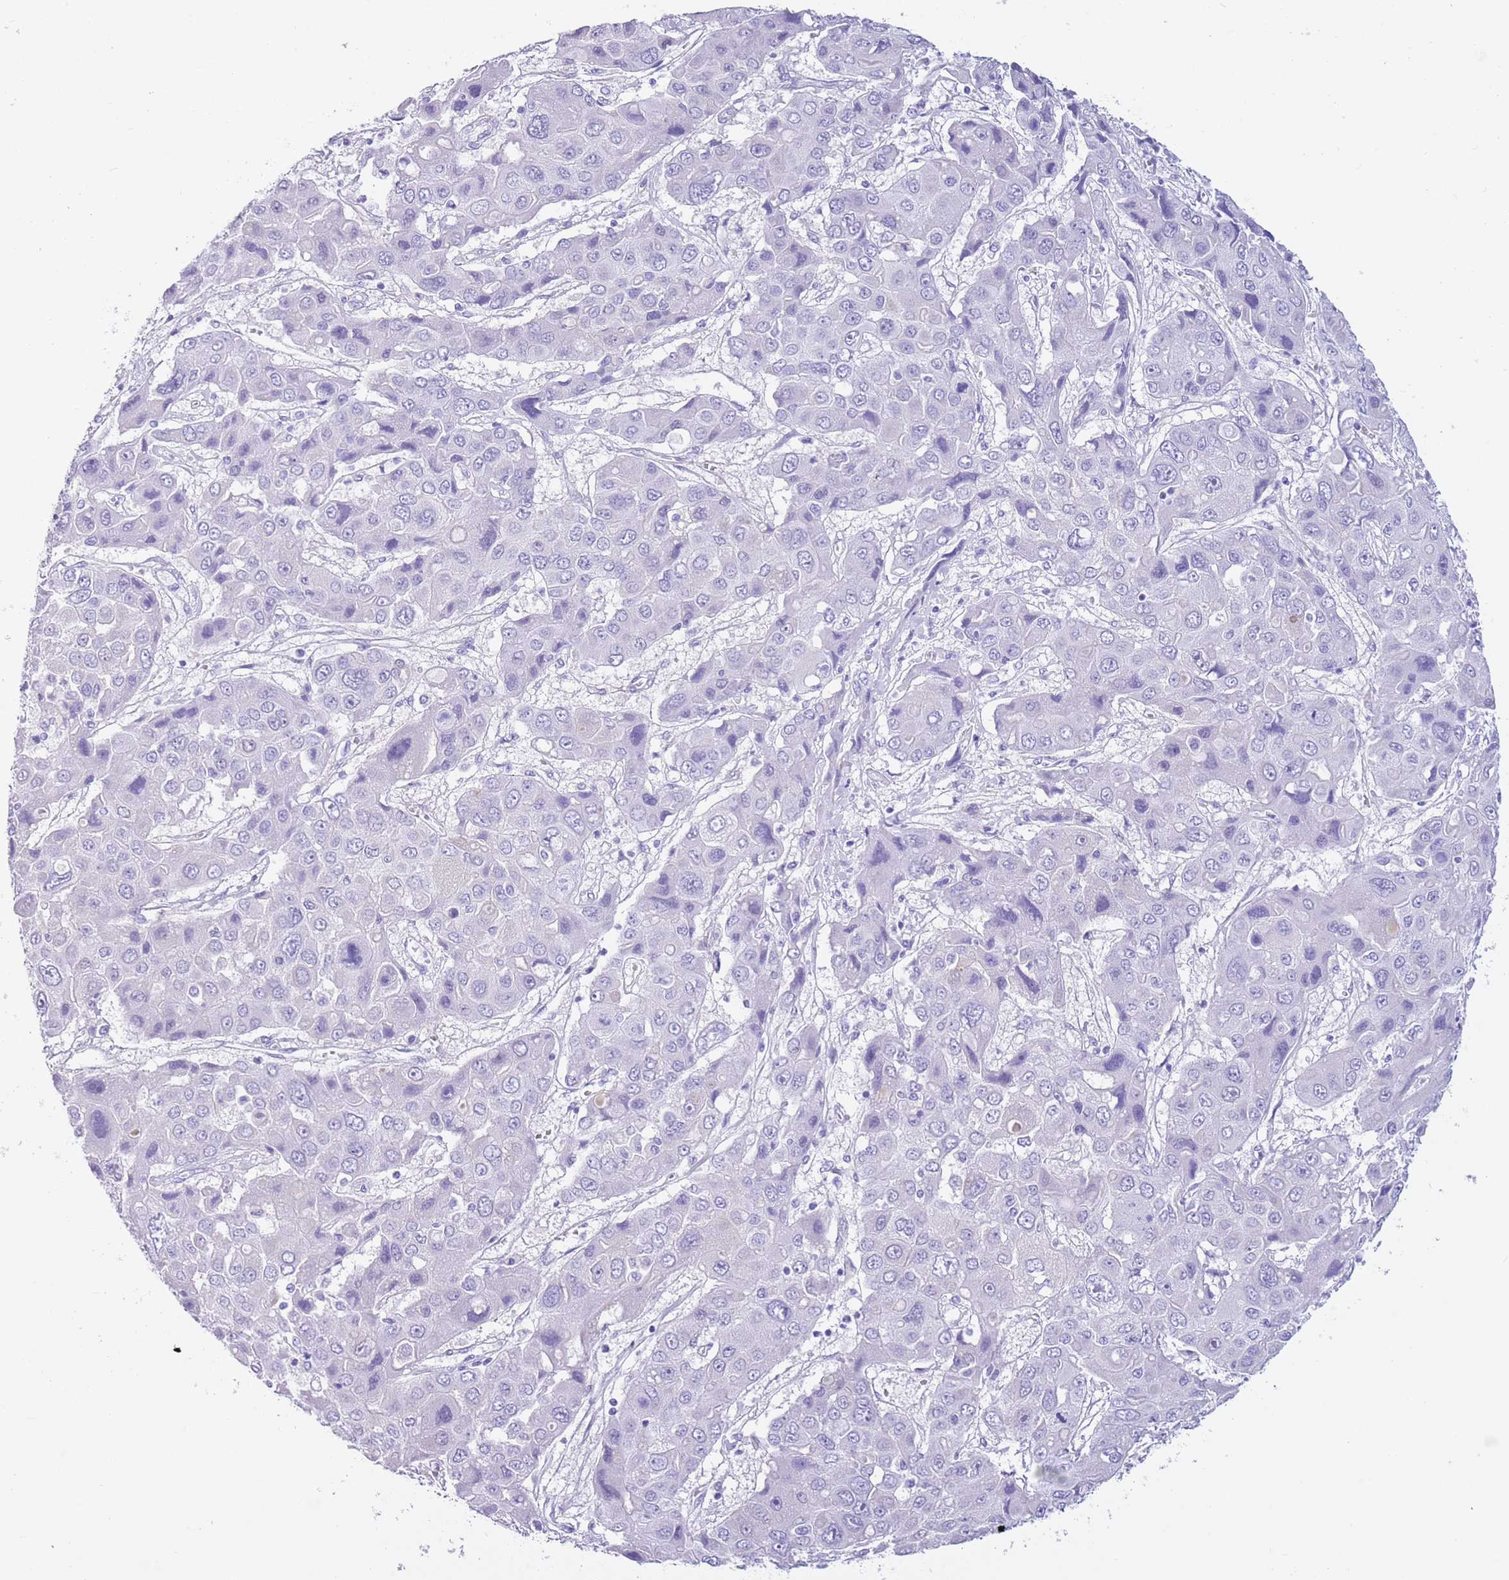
{"staining": {"intensity": "negative", "quantity": "none", "location": "none"}, "tissue": "liver cancer", "cell_type": "Tumor cells", "image_type": "cancer", "snomed": [{"axis": "morphology", "description": "Cholangiocarcinoma"}, {"axis": "topography", "description": "Liver"}], "caption": "Human liver cholangiocarcinoma stained for a protein using immunohistochemistry displays no positivity in tumor cells.", "gene": "TMEM185B", "patient": {"sex": "male", "age": 67}}